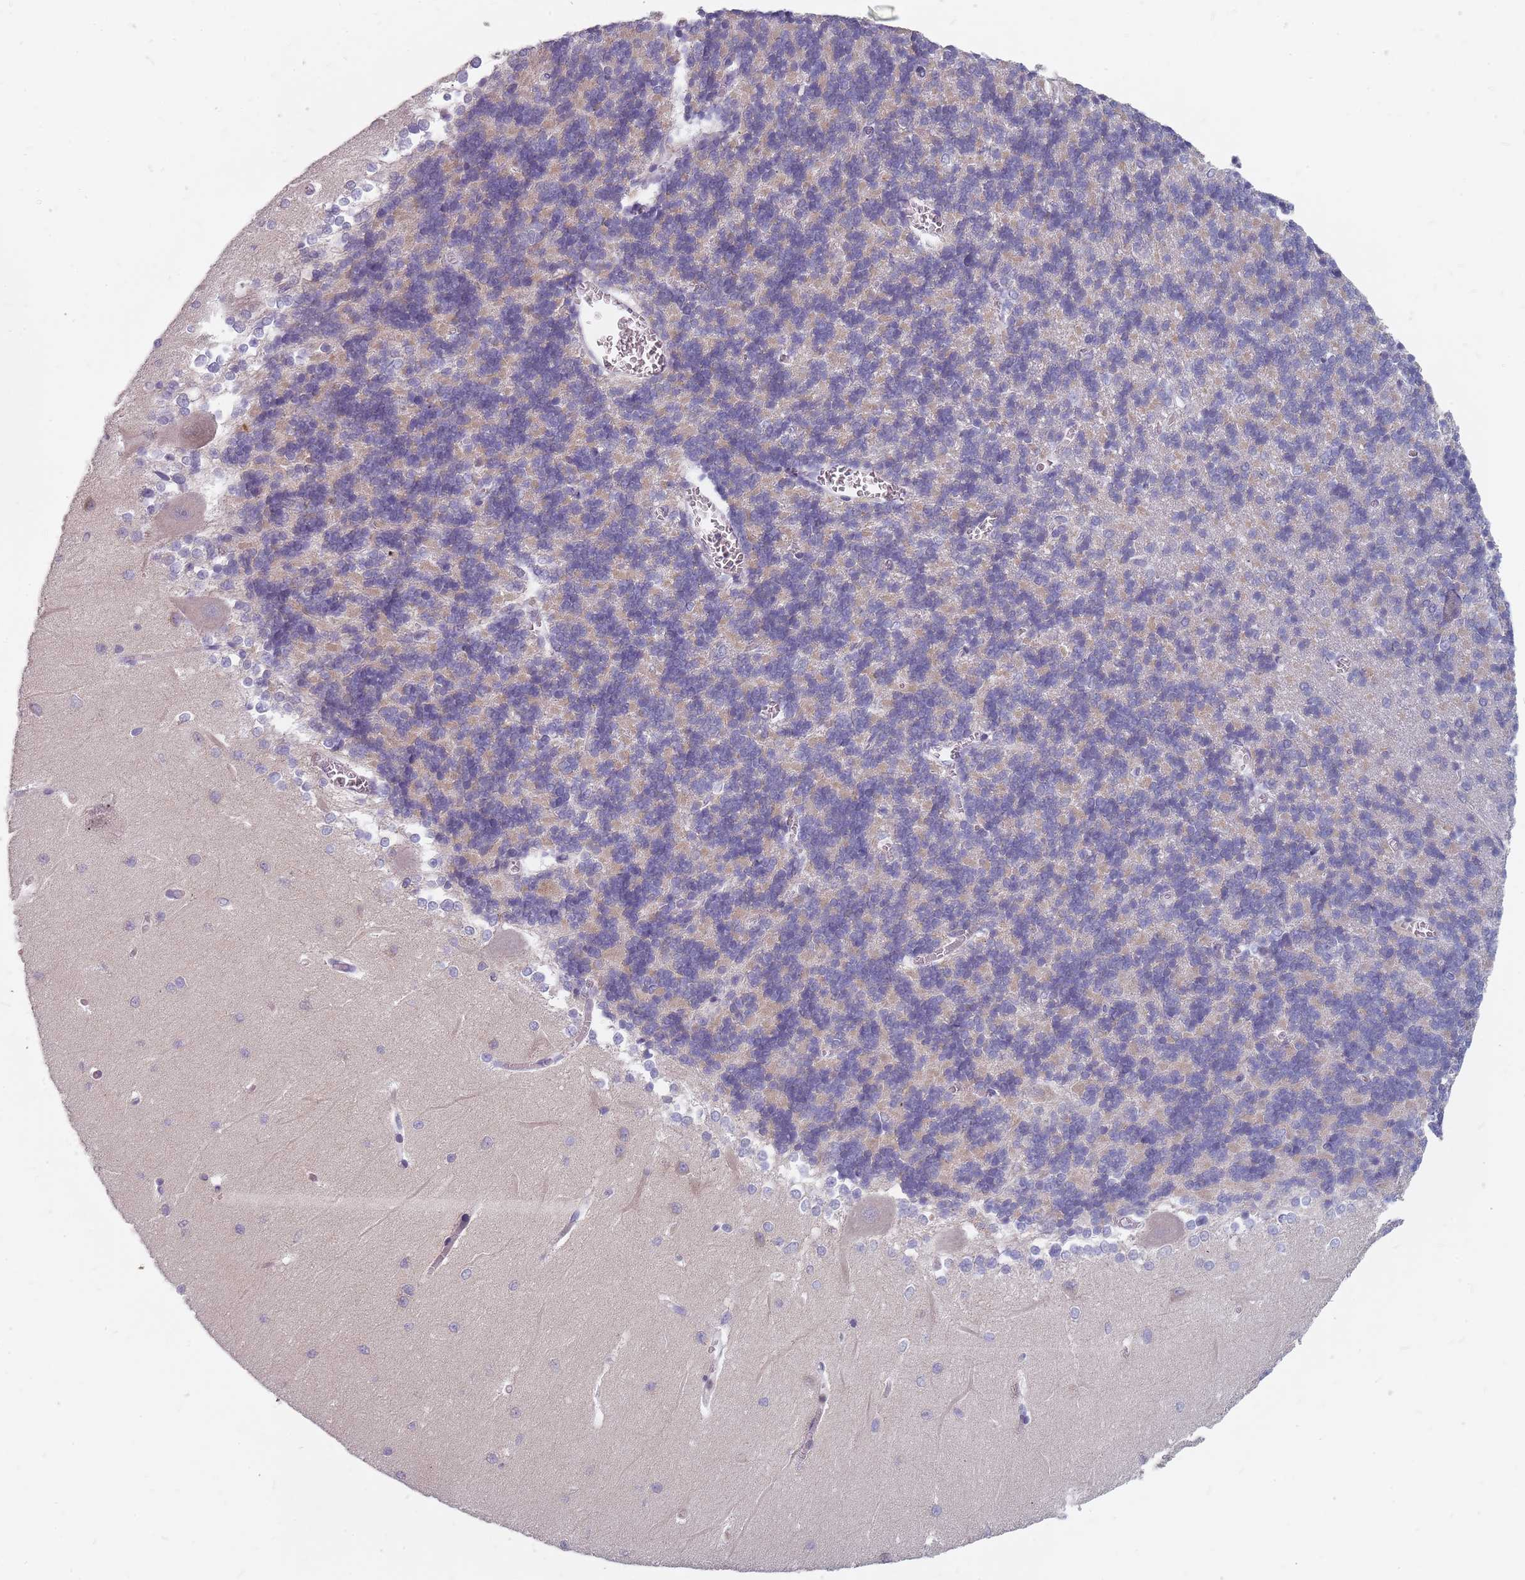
{"staining": {"intensity": "weak", "quantity": "<25%", "location": "cytoplasmic/membranous"}, "tissue": "cerebellum", "cell_type": "Cells in granular layer", "image_type": "normal", "snomed": [{"axis": "morphology", "description": "Normal tissue, NOS"}, {"axis": "topography", "description": "Cerebellum"}], "caption": "Human cerebellum stained for a protein using immunohistochemistry shows no positivity in cells in granular layer.", "gene": "CMTR2", "patient": {"sex": "male", "age": 37}}